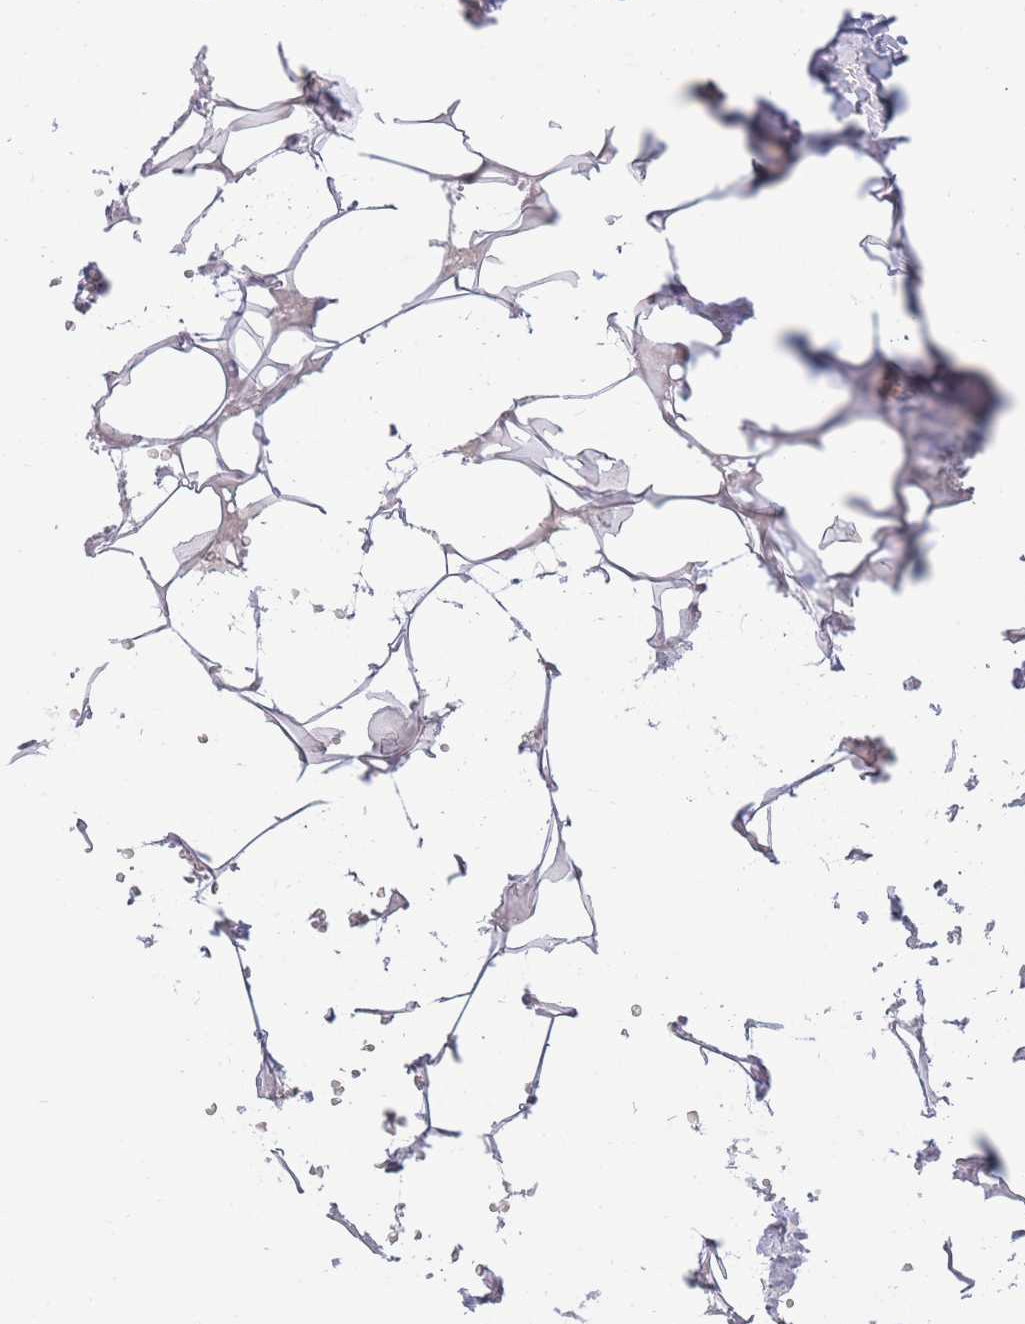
{"staining": {"intensity": "negative", "quantity": "none", "location": "none"}, "tissue": "adipose tissue", "cell_type": "Adipocytes", "image_type": "normal", "snomed": [{"axis": "morphology", "description": "Normal tissue, NOS"}, {"axis": "topography", "description": "Salivary gland"}, {"axis": "topography", "description": "Peripheral nerve tissue"}], "caption": "IHC histopathology image of unremarkable adipose tissue stained for a protein (brown), which exhibits no staining in adipocytes.", "gene": "NDUFAF5", "patient": {"sex": "male", "age": 38}}